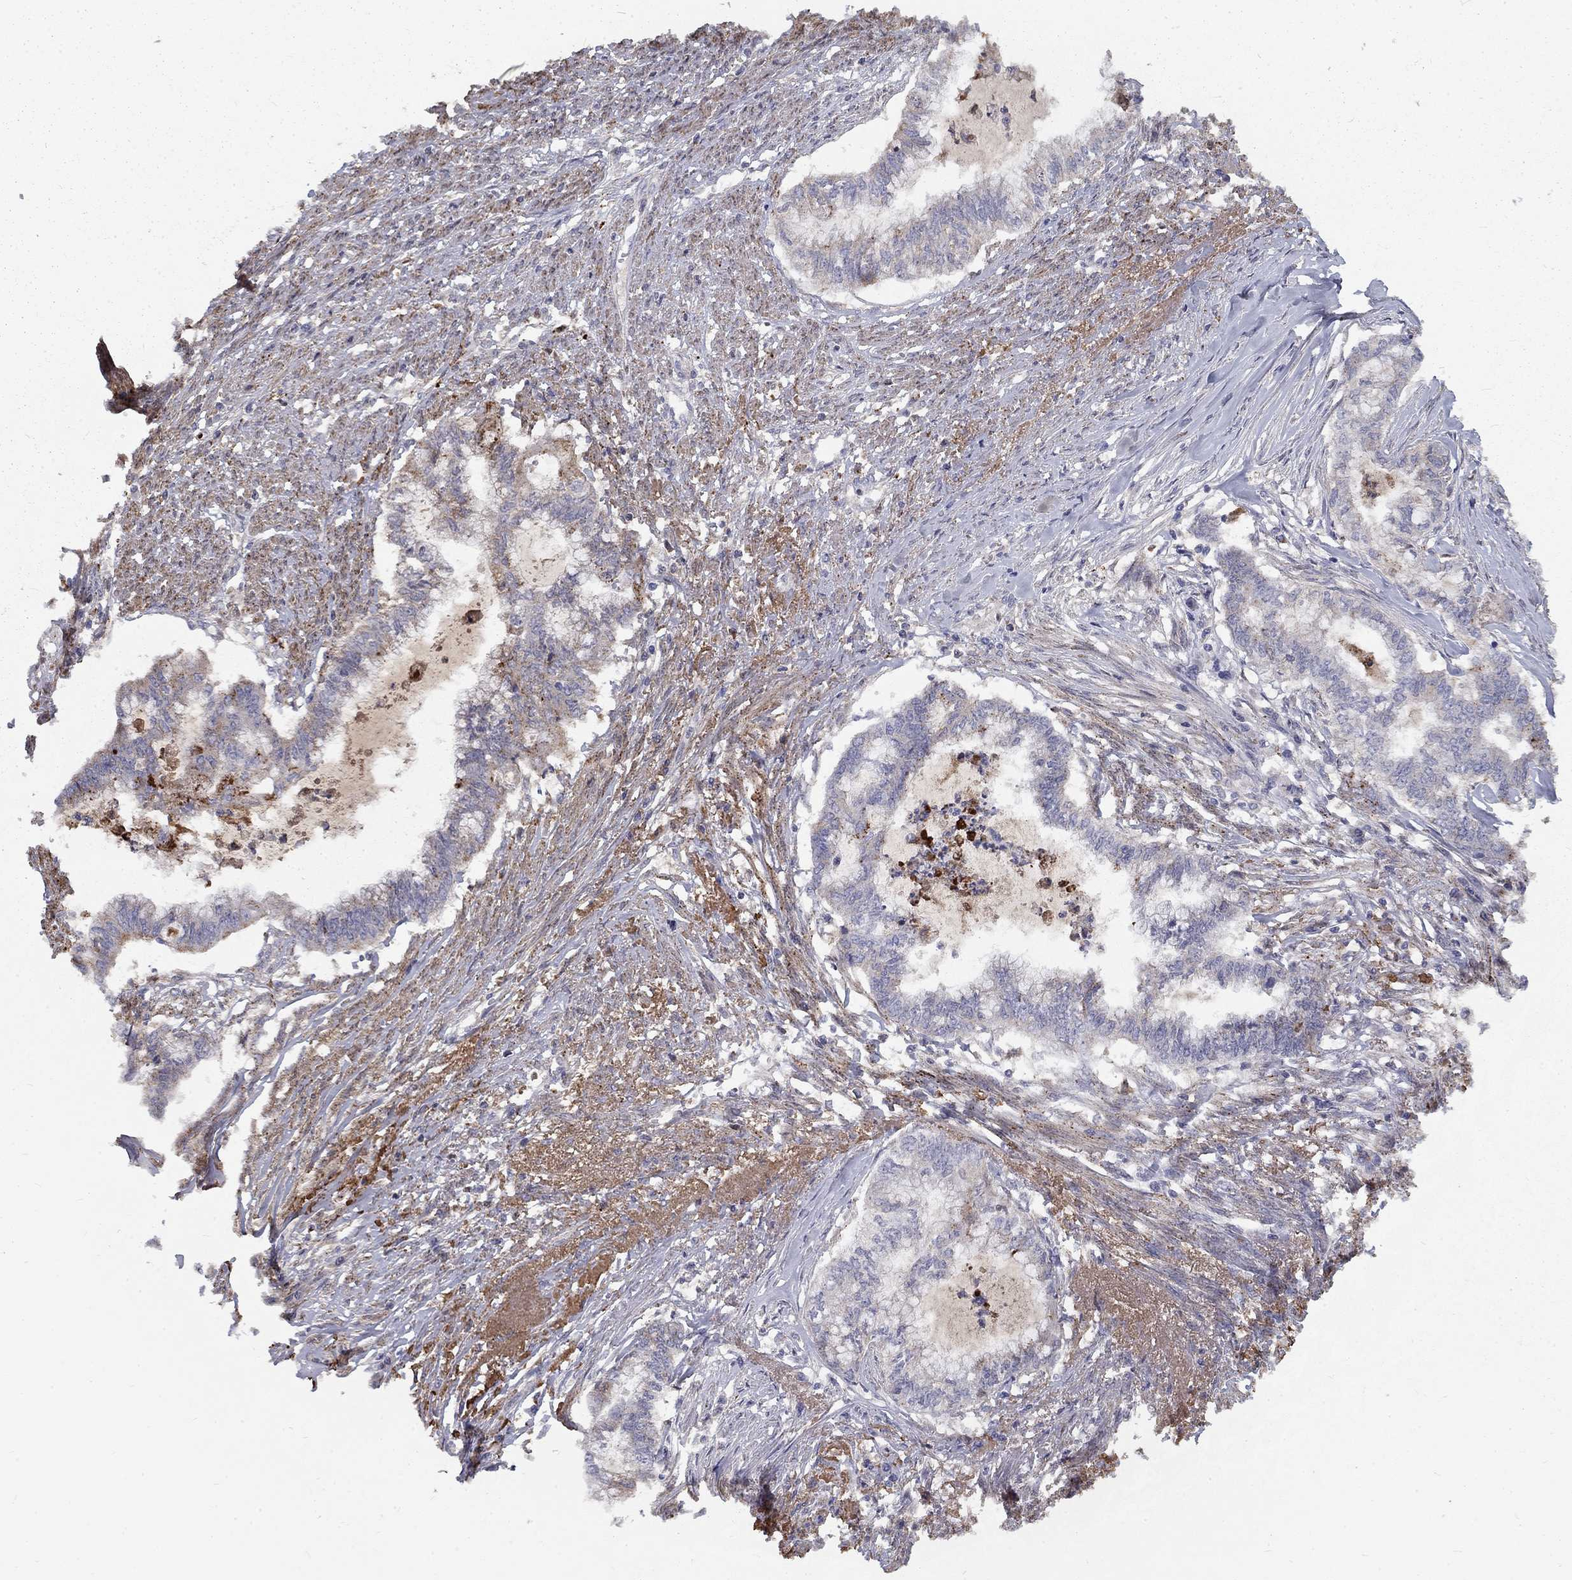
{"staining": {"intensity": "weak", "quantity": "<25%", "location": "cytoplasmic/membranous"}, "tissue": "endometrial cancer", "cell_type": "Tumor cells", "image_type": "cancer", "snomed": [{"axis": "morphology", "description": "Adenocarcinoma, NOS"}, {"axis": "topography", "description": "Endometrium"}], "caption": "The immunohistochemistry (IHC) histopathology image has no significant positivity in tumor cells of endometrial adenocarcinoma tissue.", "gene": "EPDR1", "patient": {"sex": "female", "age": 79}}